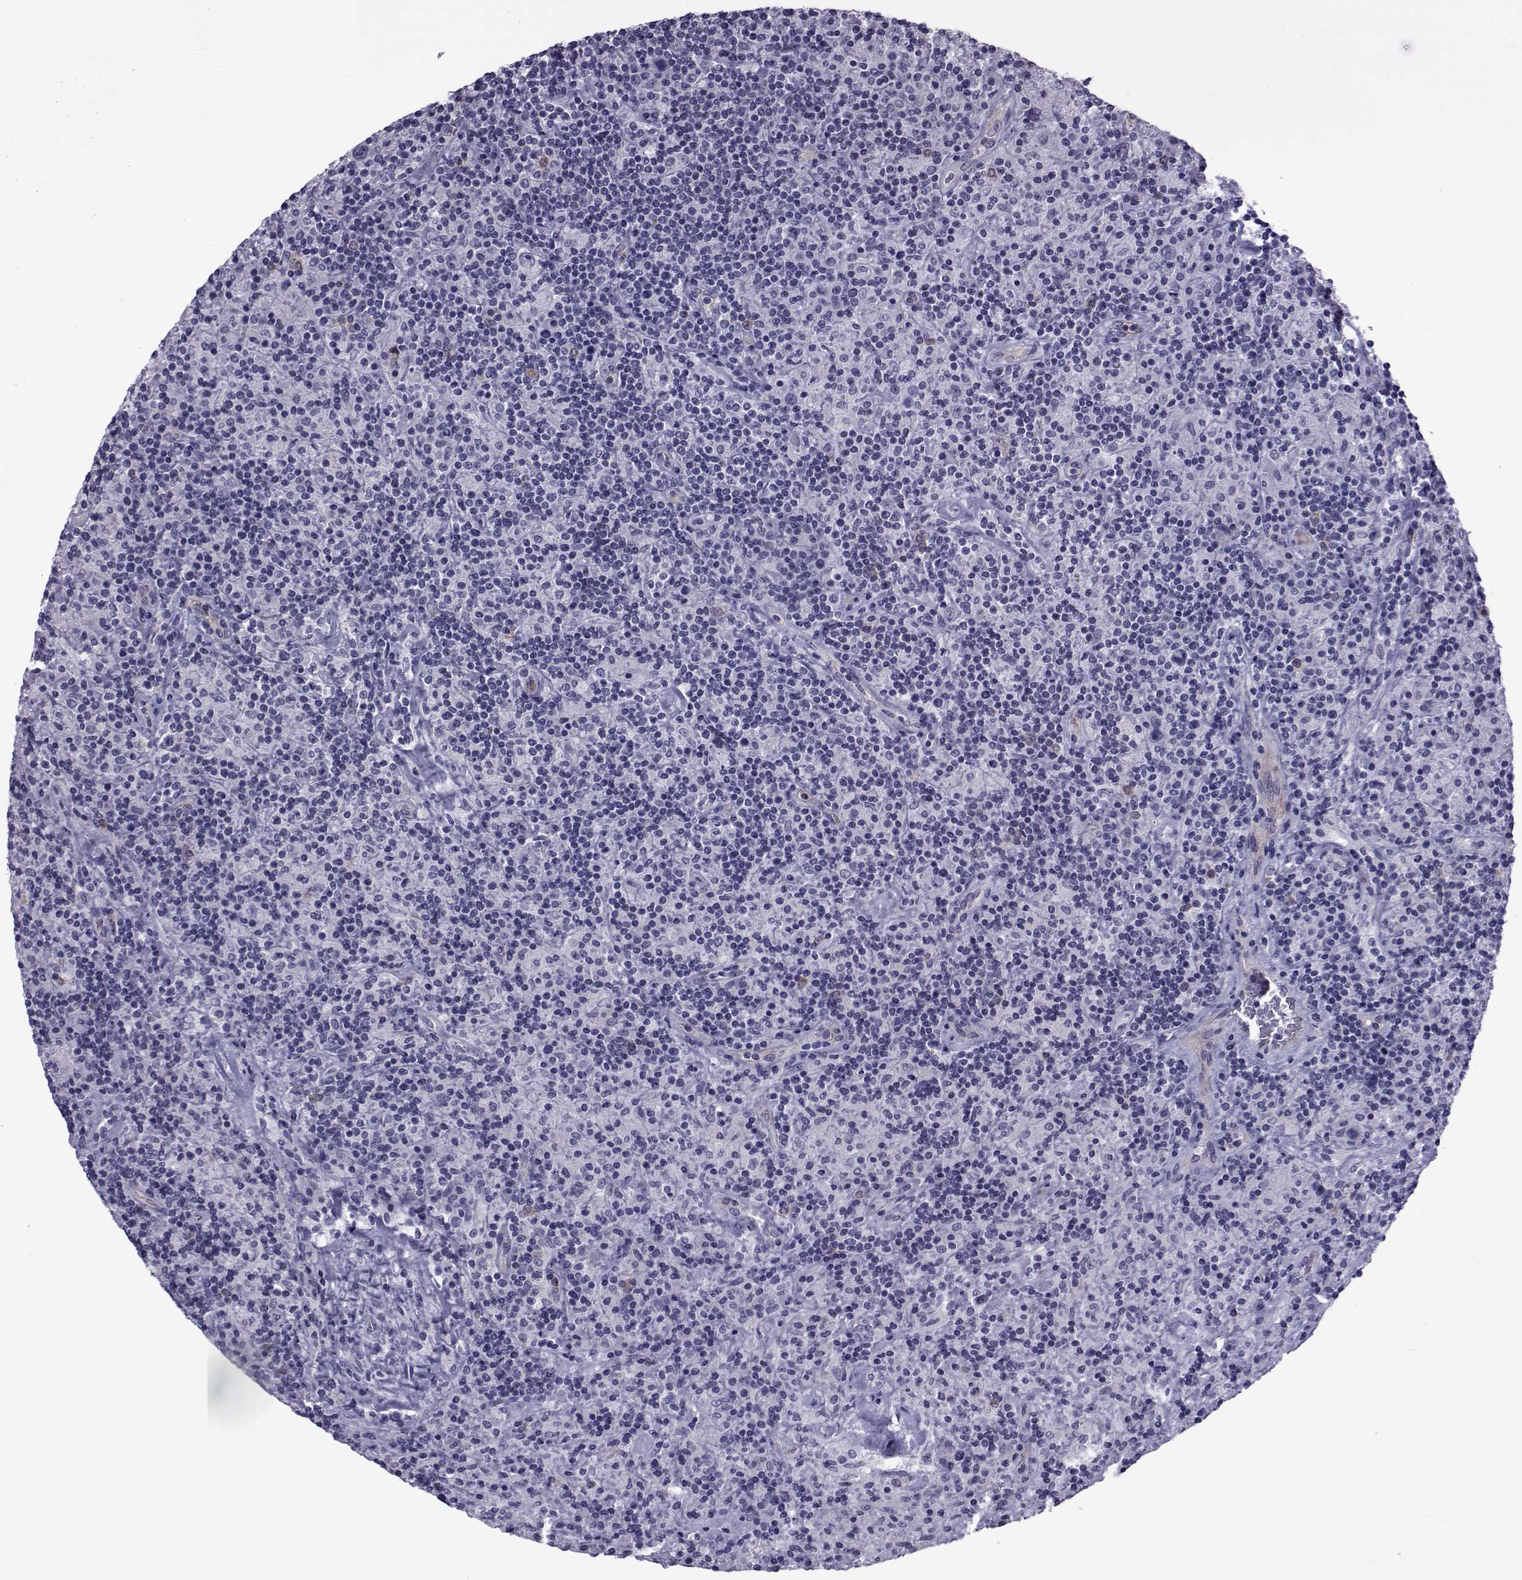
{"staining": {"intensity": "negative", "quantity": "none", "location": "none"}, "tissue": "lymphoma", "cell_type": "Tumor cells", "image_type": "cancer", "snomed": [{"axis": "morphology", "description": "Hodgkin's disease, NOS"}, {"axis": "topography", "description": "Lymph node"}], "caption": "High magnification brightfield microscopy of Hodgkin's disease stained with DAB (brown) and counterstained with hematoxylin (blue): tumor cells show no significant positivity.", "gene": "COL22A1", "patient": {"sex": "male", "age": 70}}